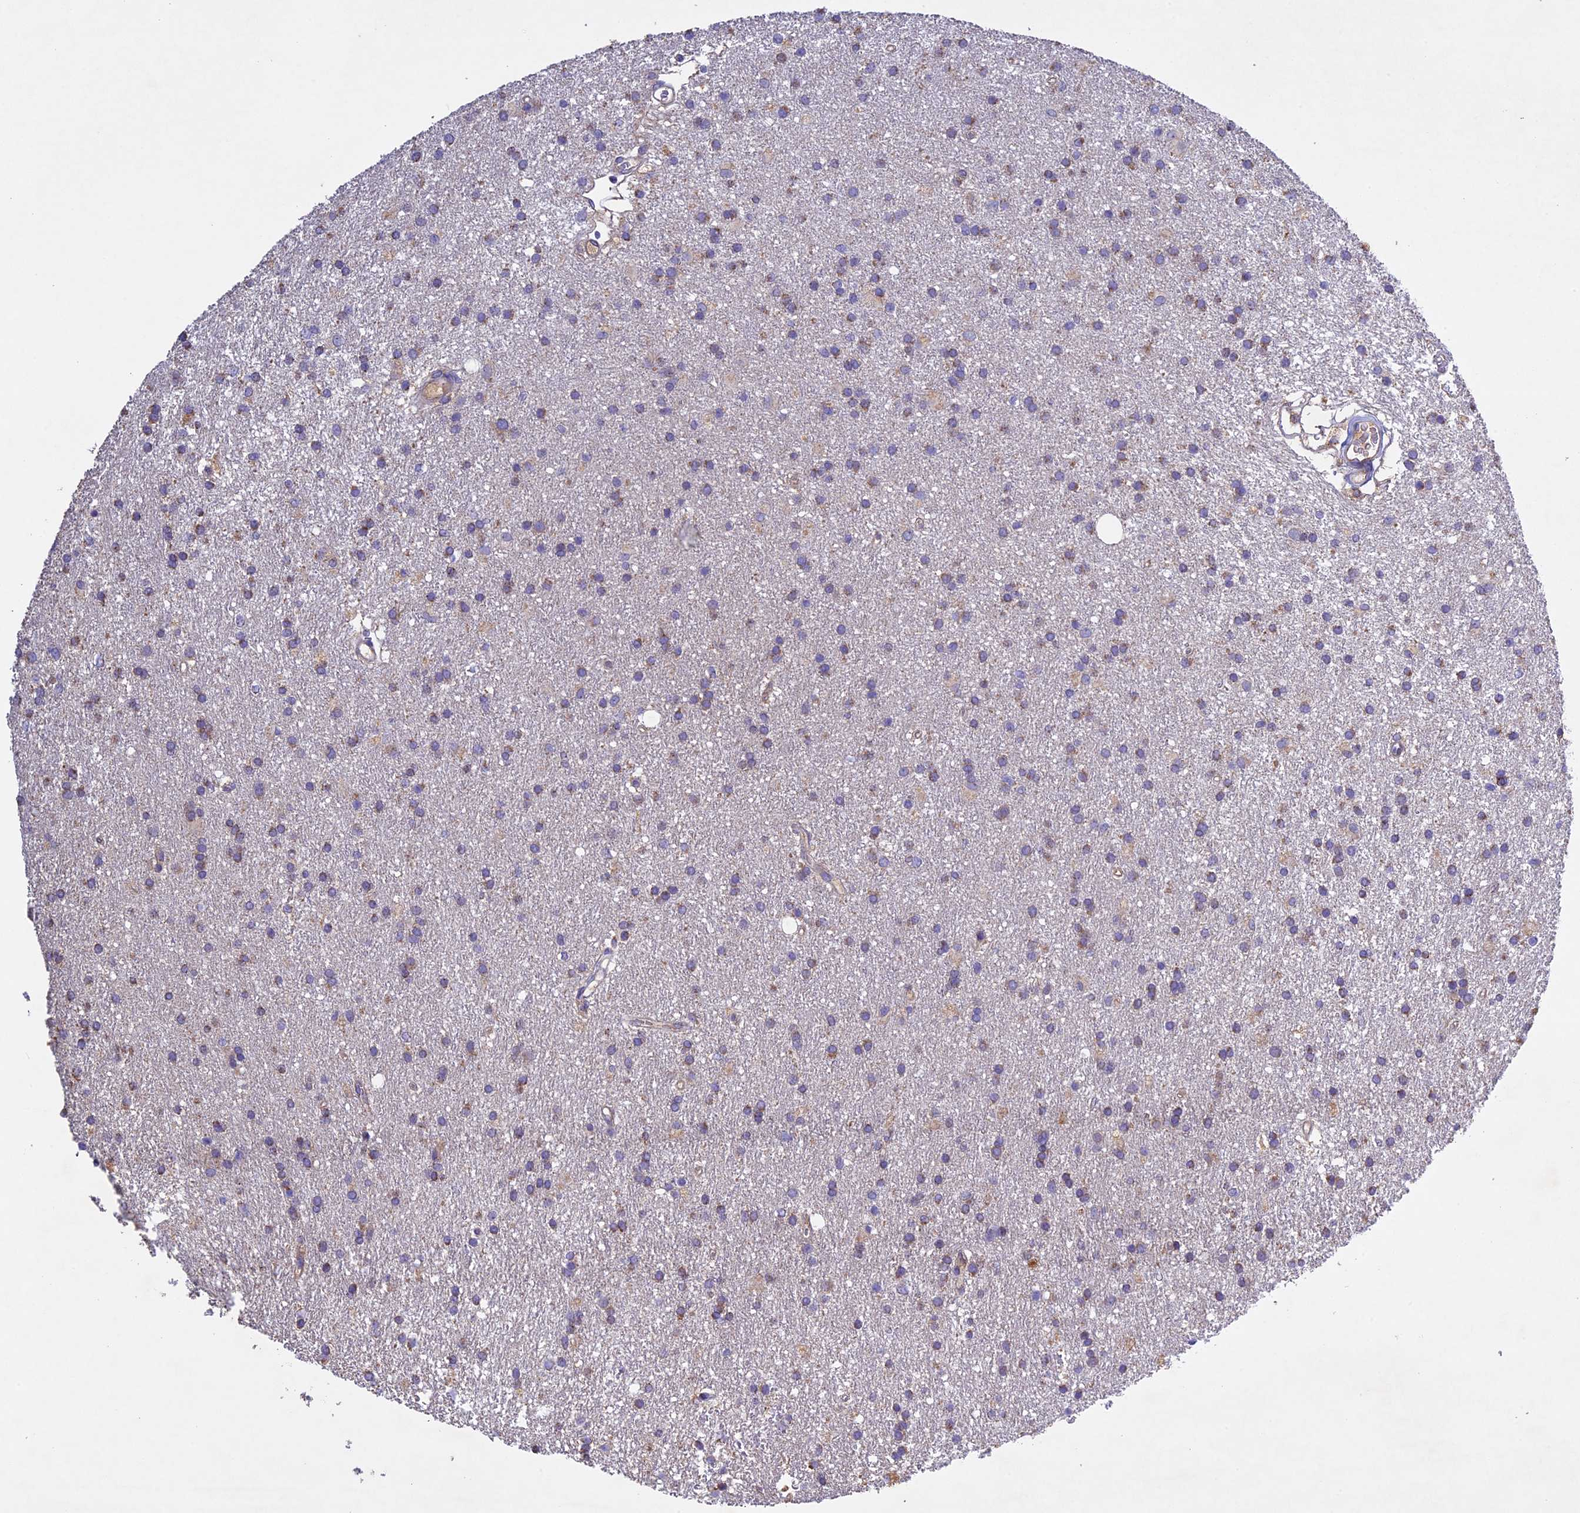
{"staining": {"intensity": "weak", "quantity": "25%-75%", "location": "cytoplasmic/membranous"}, "tissue": "glioma", "cell_type": "Tumor cells", "image_type": "cancer", "snomed": [{"axis": "morphology", "description": "Glioma, malignant, High grade"}, {"axis": "topography", "description": "Brain"}], "caption": "Protein staining exhibits weak cytoplasmic/membranous positivity in approximately 25%-75% of tumor cells in high-grade glioma (malignant).", "gene": "OCEL1", "patient": {"sex": "male", "age": 77}}